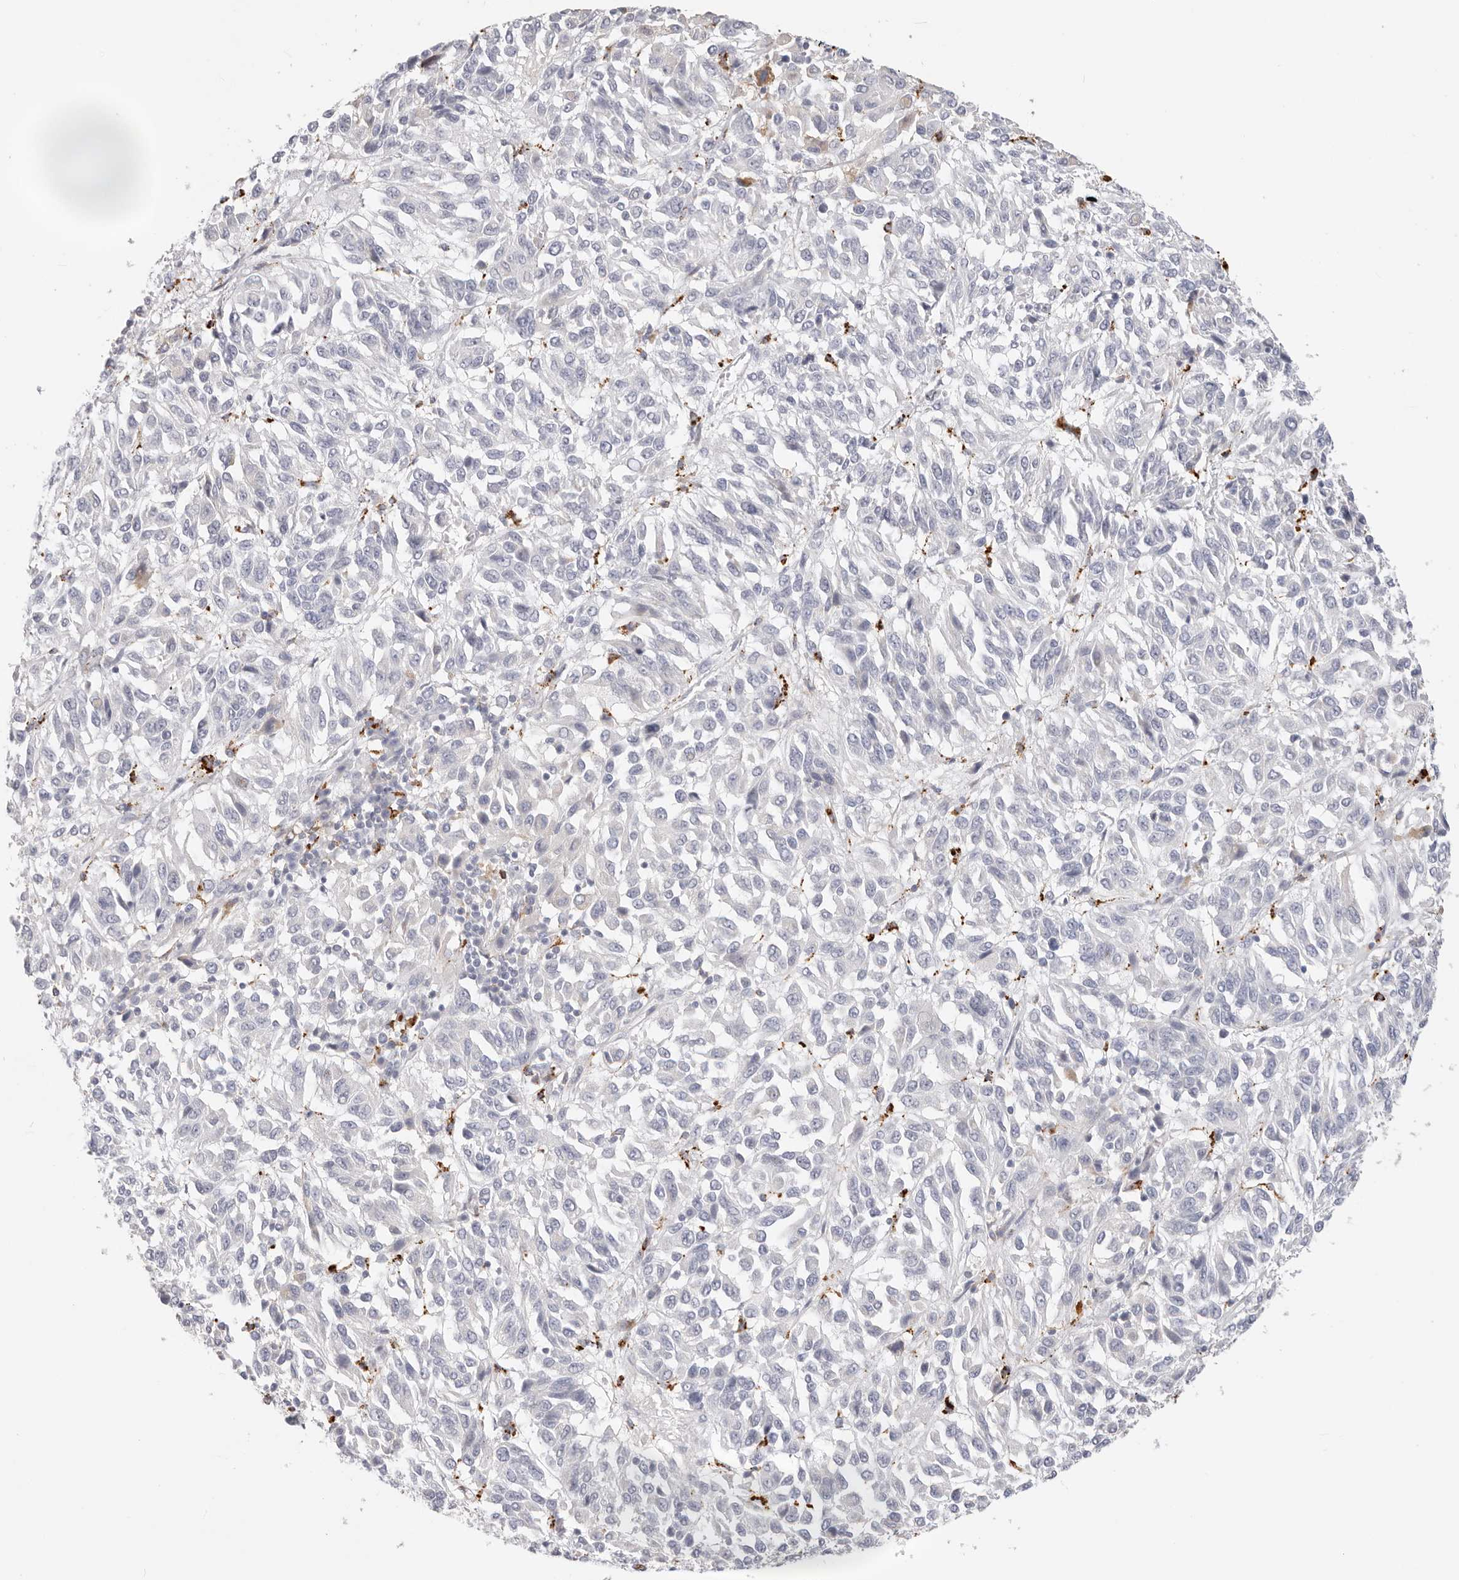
{"staining": {"intensity": "weak", "quantity": "<25%", "location": "cytoplasmic/membranous"}, "tissue": "melanoma", "cell_type": "Tumor cells", "image_type": "cancer", "snomed": [{"axis": "morphology", "description": "Malignant melanoma, Metastatic site"}, {"axis": "topography", "description": "Lung"}], "caption": "The micrograph shows no significant positivity in tumor cells of melanoma.", "gene": "STKLD1", "patient": {"sex": "male", "age": 64}}